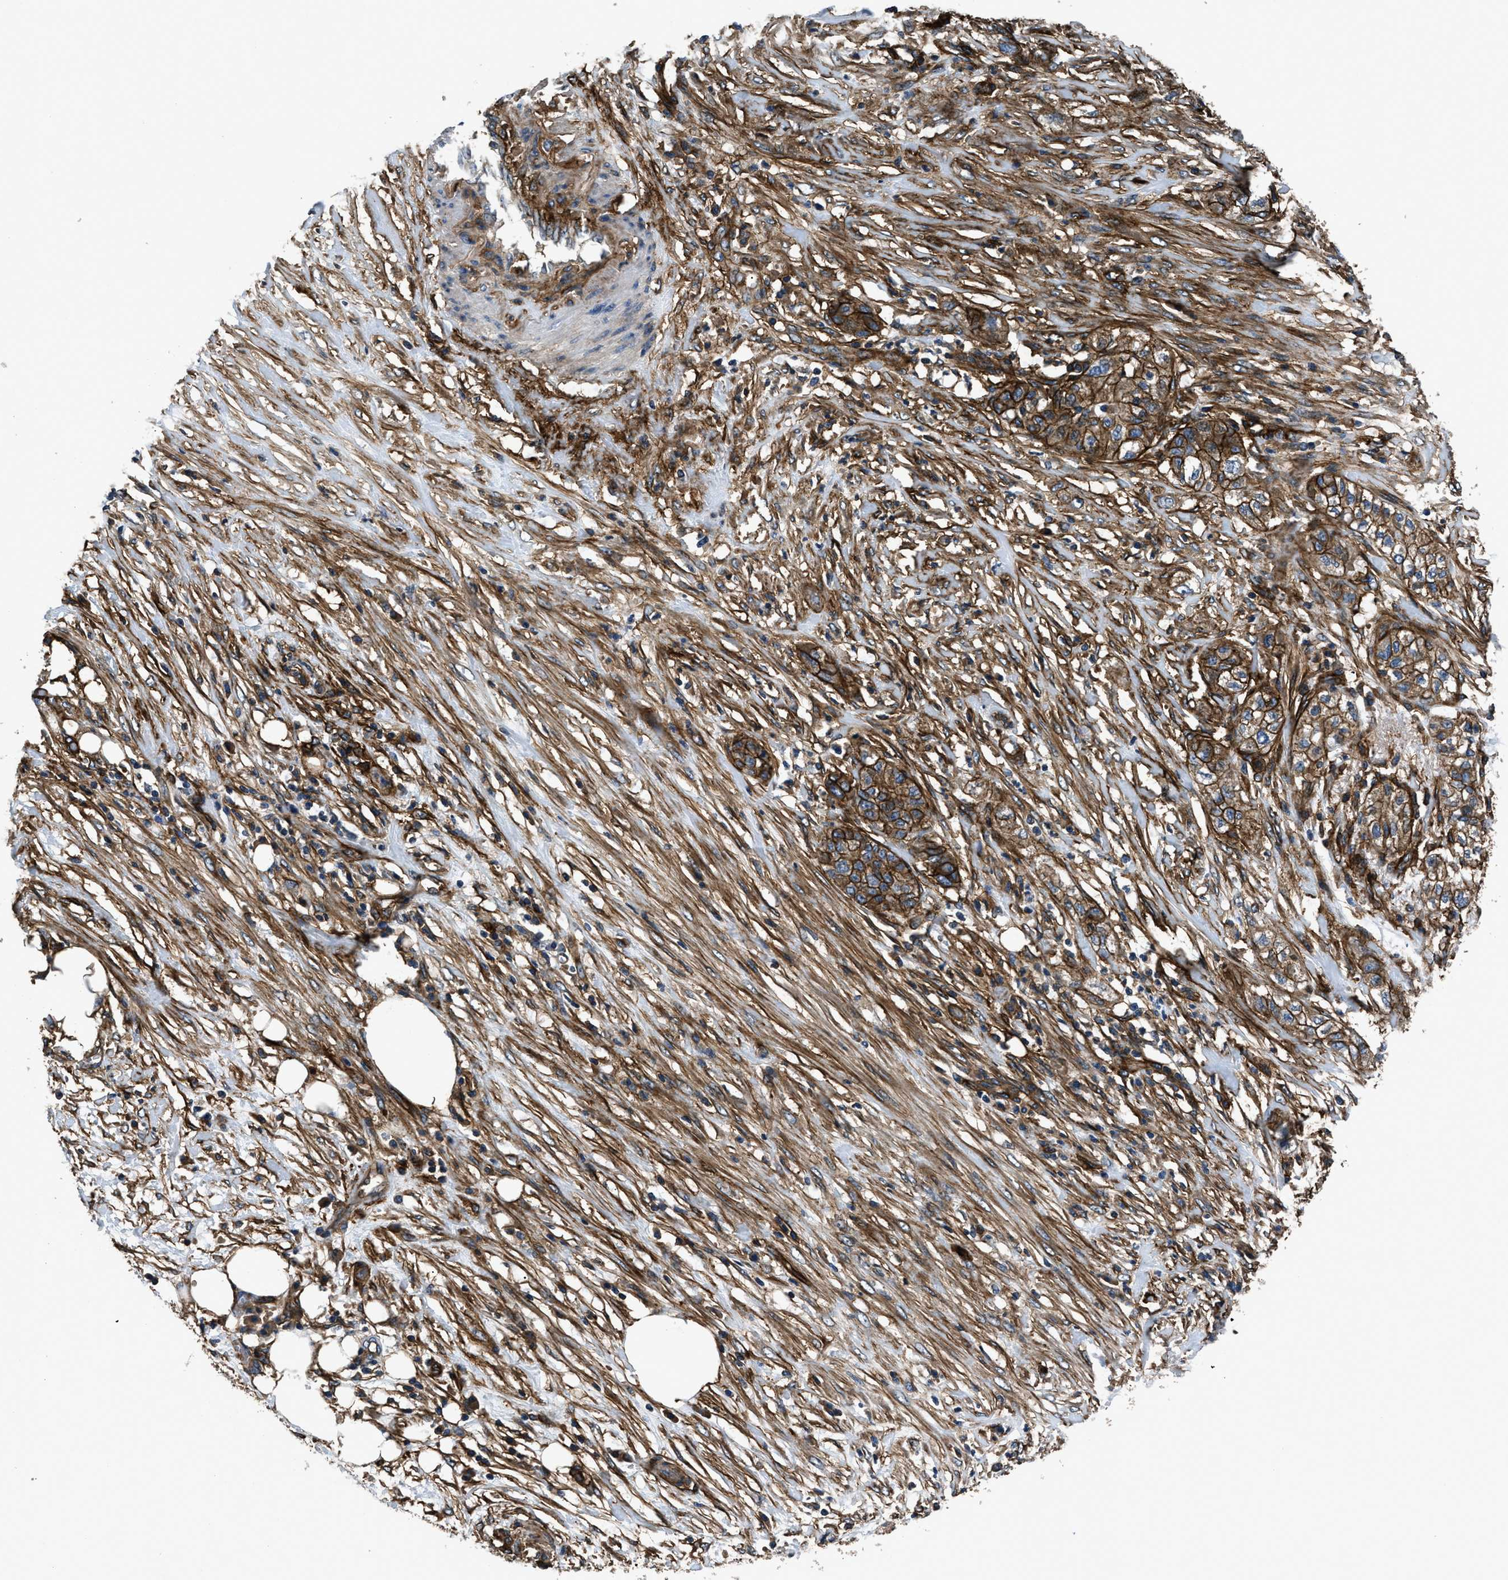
{"staining": {"intensity": "strong", "quantity": ">75%", "location": "cytoplasmic/membranous"}, "tissue": "pancreatic cancer", "cell_type": "Tumor cells", "image_type": "cancer", "snomed": [{"axis": "morphology", "description": "Adenocarcinoma, NOS"}, {"axis": "topography", "description": "Pancreas"}], "caption": "Immunohistochemistry image of neoplastic tissue: human pancreatic adenocarcinoma stained using immunohistochemistry (IHC) shows high levels of strong protein expression localized specifically in the cytoplasmic/membranous of tumor cells, appearing as a cytoplasmic/membranous brown color.", "gene": "CD276", "patient": {"sex": "female", "age": 78}}